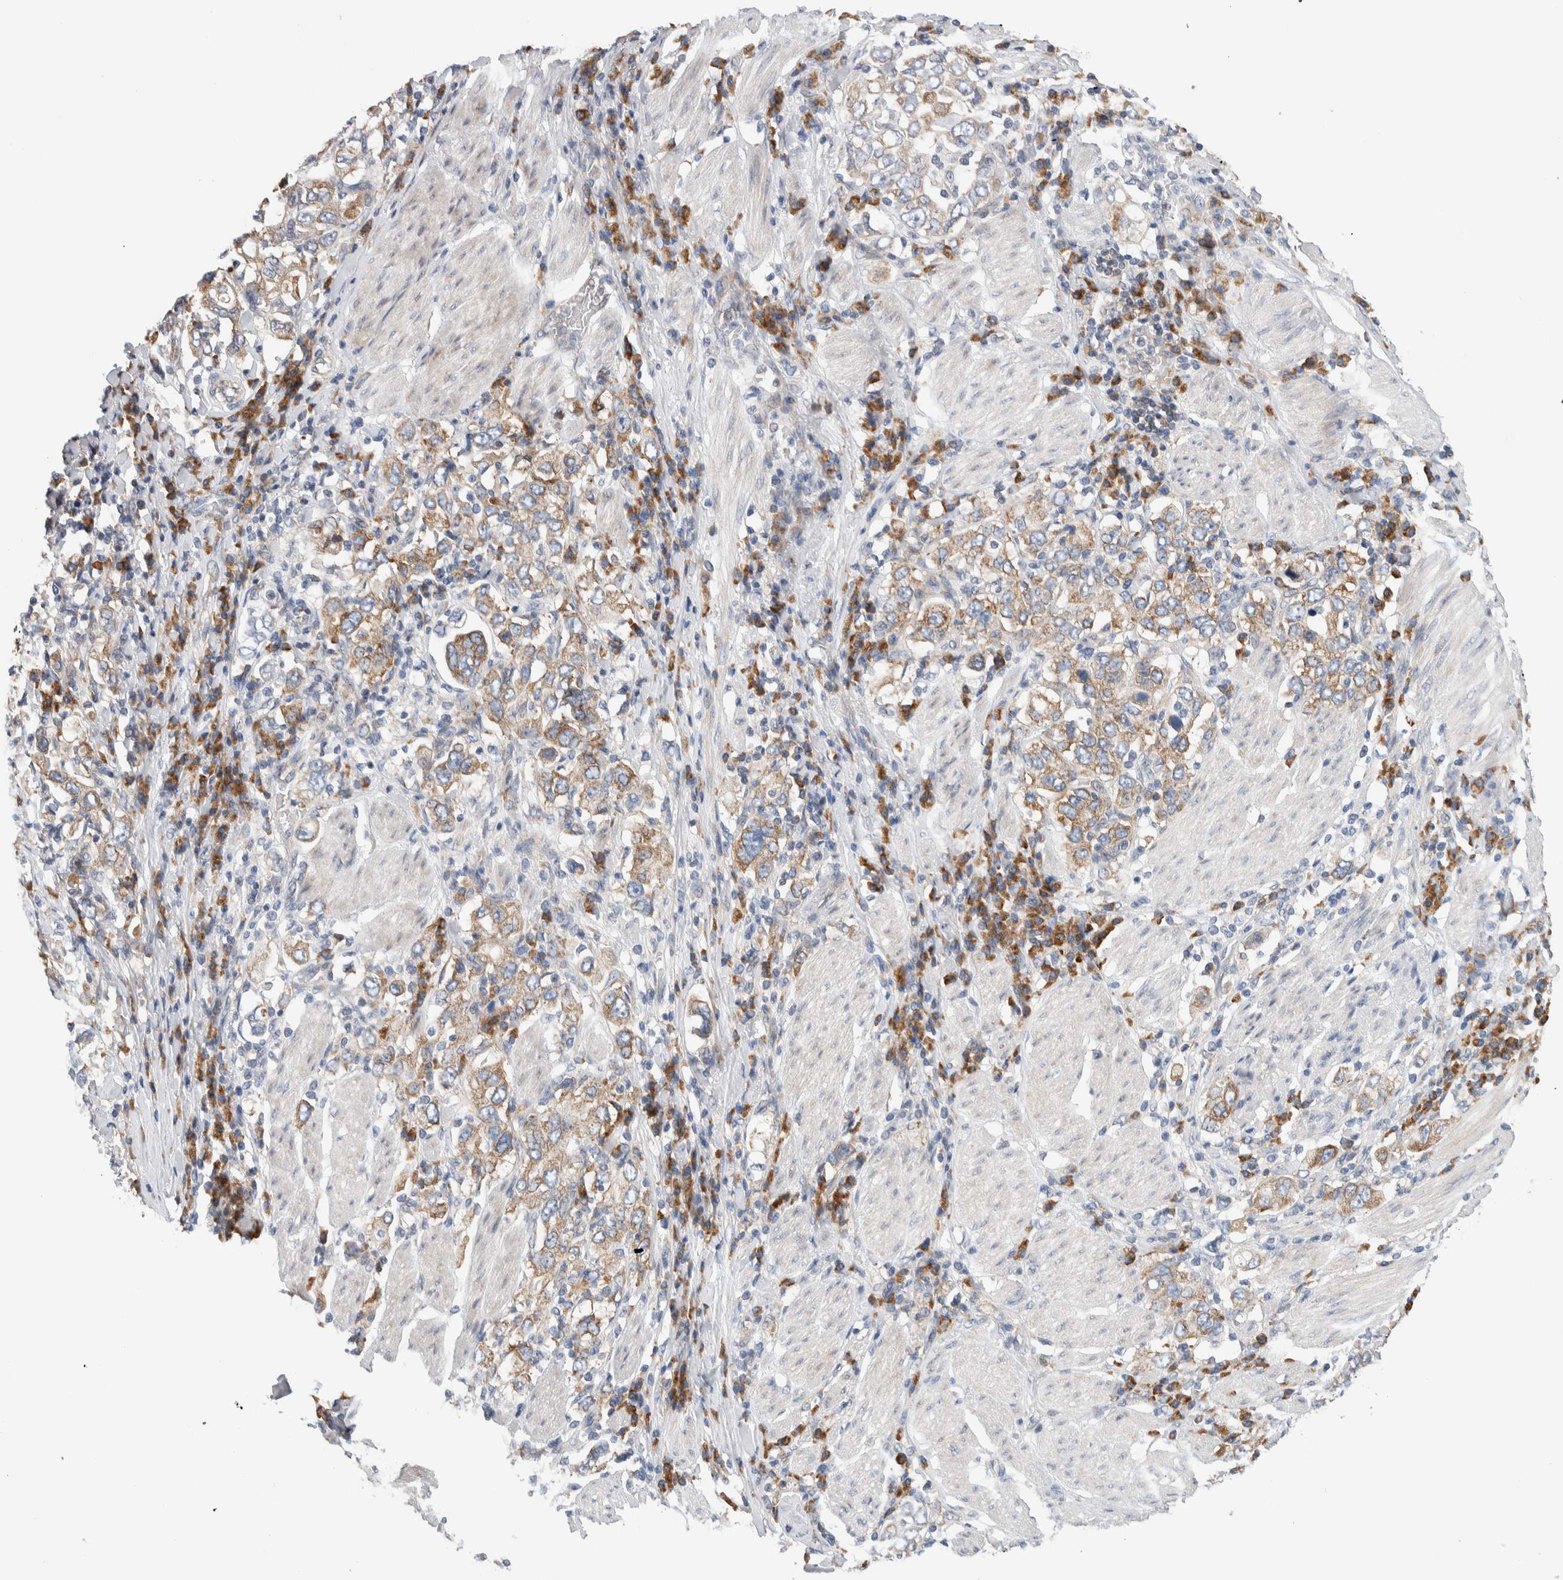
{"staining": {"intensity": "moderate", "quantity": ">75%", "location": "cytoplasmic/membranous"}, "tissue": "stomach cancer", "cell_type": "Tumor cells", "image_type": "cancer", "snomed": [{"axis": "morphology", "description": "Adenocarcinoma, NOS"}, {"axis": "topography", "description": "Stomach, upper"}], "caption": "Immunohistochemistry (IHC) (DAB) staining of stomach cancer displays moderate cytoplasmic/membranous protein positivity in approximately >75% of tumor cells.", "gene": "RACK1", "patient": {"sex": "male", "age": 62}}